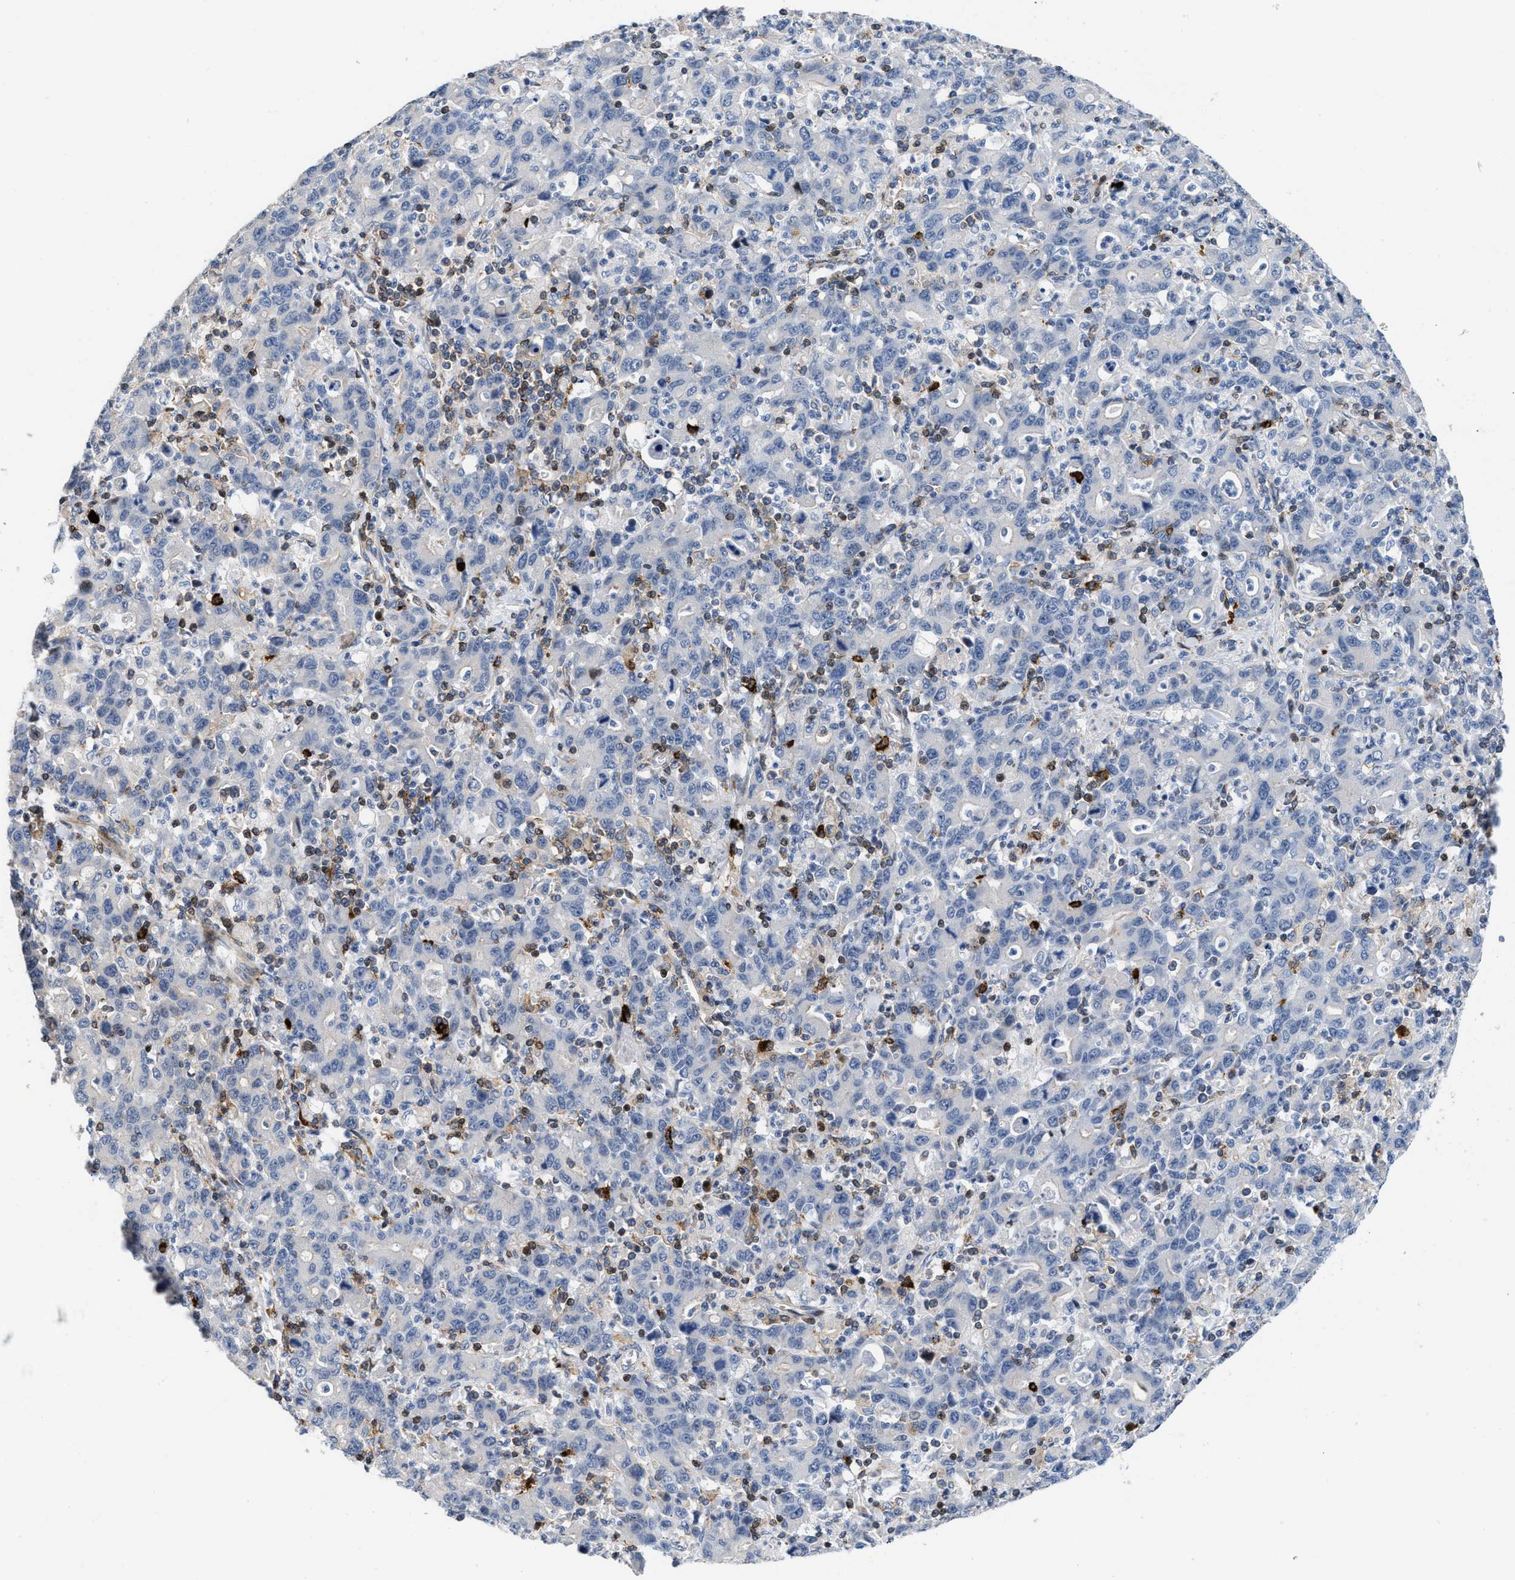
{"staining": {"intensity": "negative", "quantity": "none", "location": "none"}, "tissue": "stomach cancer", "cell_type": "Tumor cells", "image_type": "cancer", "snomed": [{"axis": "morphology", "description": "Adenocarcinoma, NOS"}, {"axis": "topography", "description": "Stomach, upper"}], "caption": "Stomach cancer was stained to show a protein in brown. There is no significant staining in tumor cells. (Stains: DAB (3,3'-diaminobenzidine) immunohistochemistry (IHC) with hematoxylin counter stain, Microscopy: brightfield microscopy at high magnification).", "gene": "ATP9A", "patient": {"sex": "male", "age": 69}}